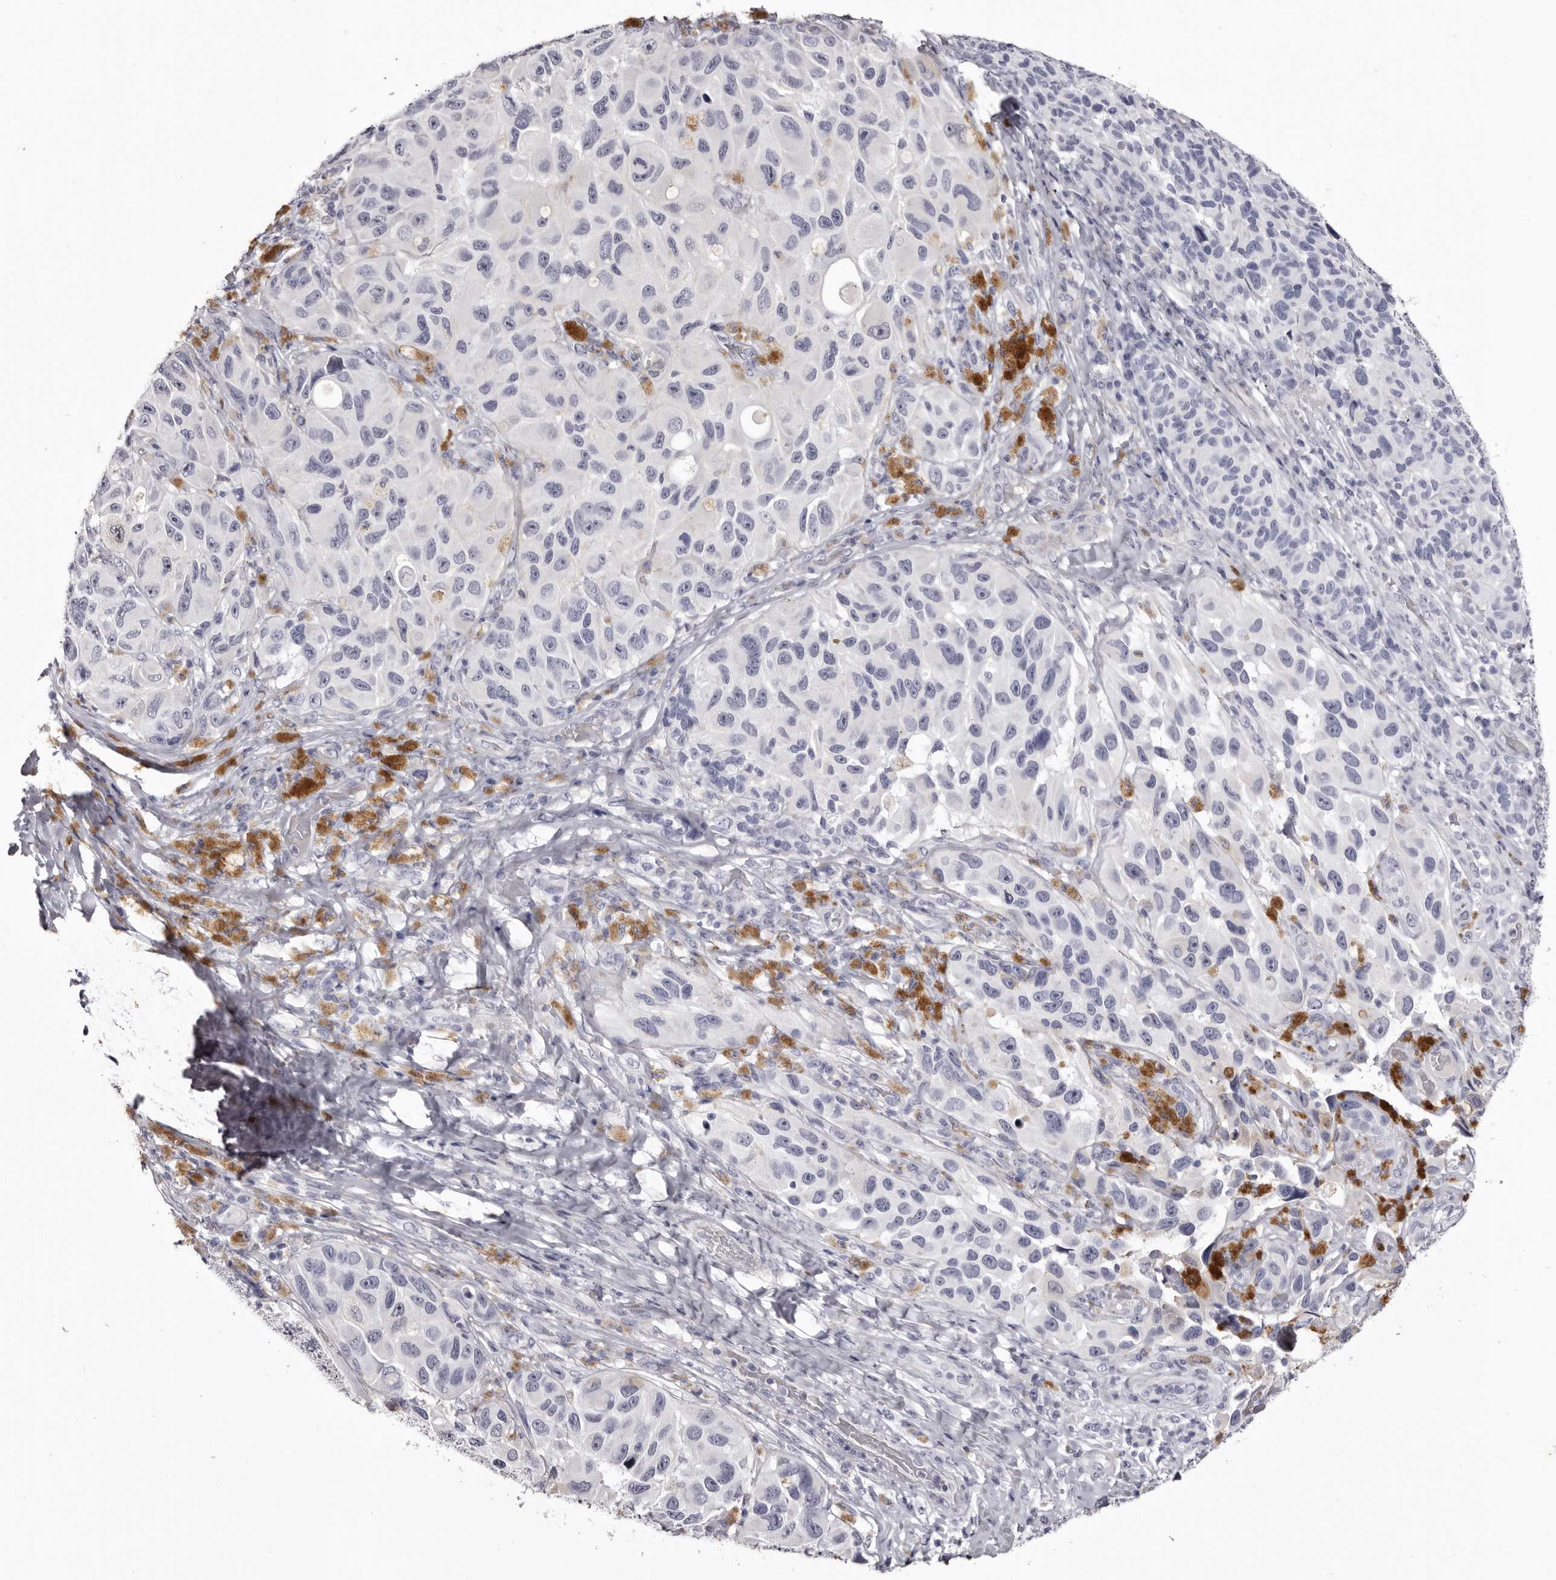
{"staining": {"intensity": "negative", "quantity": "none", "location": "none"}, "tissue": "melanoma", "cell_type": "Tumor cells", "image_type": "cancer", "snomed": [{"axis": "morphology", "description": "Malignant melanoma, NOS"}, {"axis": "topography", "description": "Skin"}], "caption": "This micrograph is of melanoma stained with immunohistochemistry (IHC) to label a protein in brown with the nuclei are counter-stained blue. There is no positivity in tumor cells.", "gene": "CA6", "patient": {"sex": "female", "age": 73}}